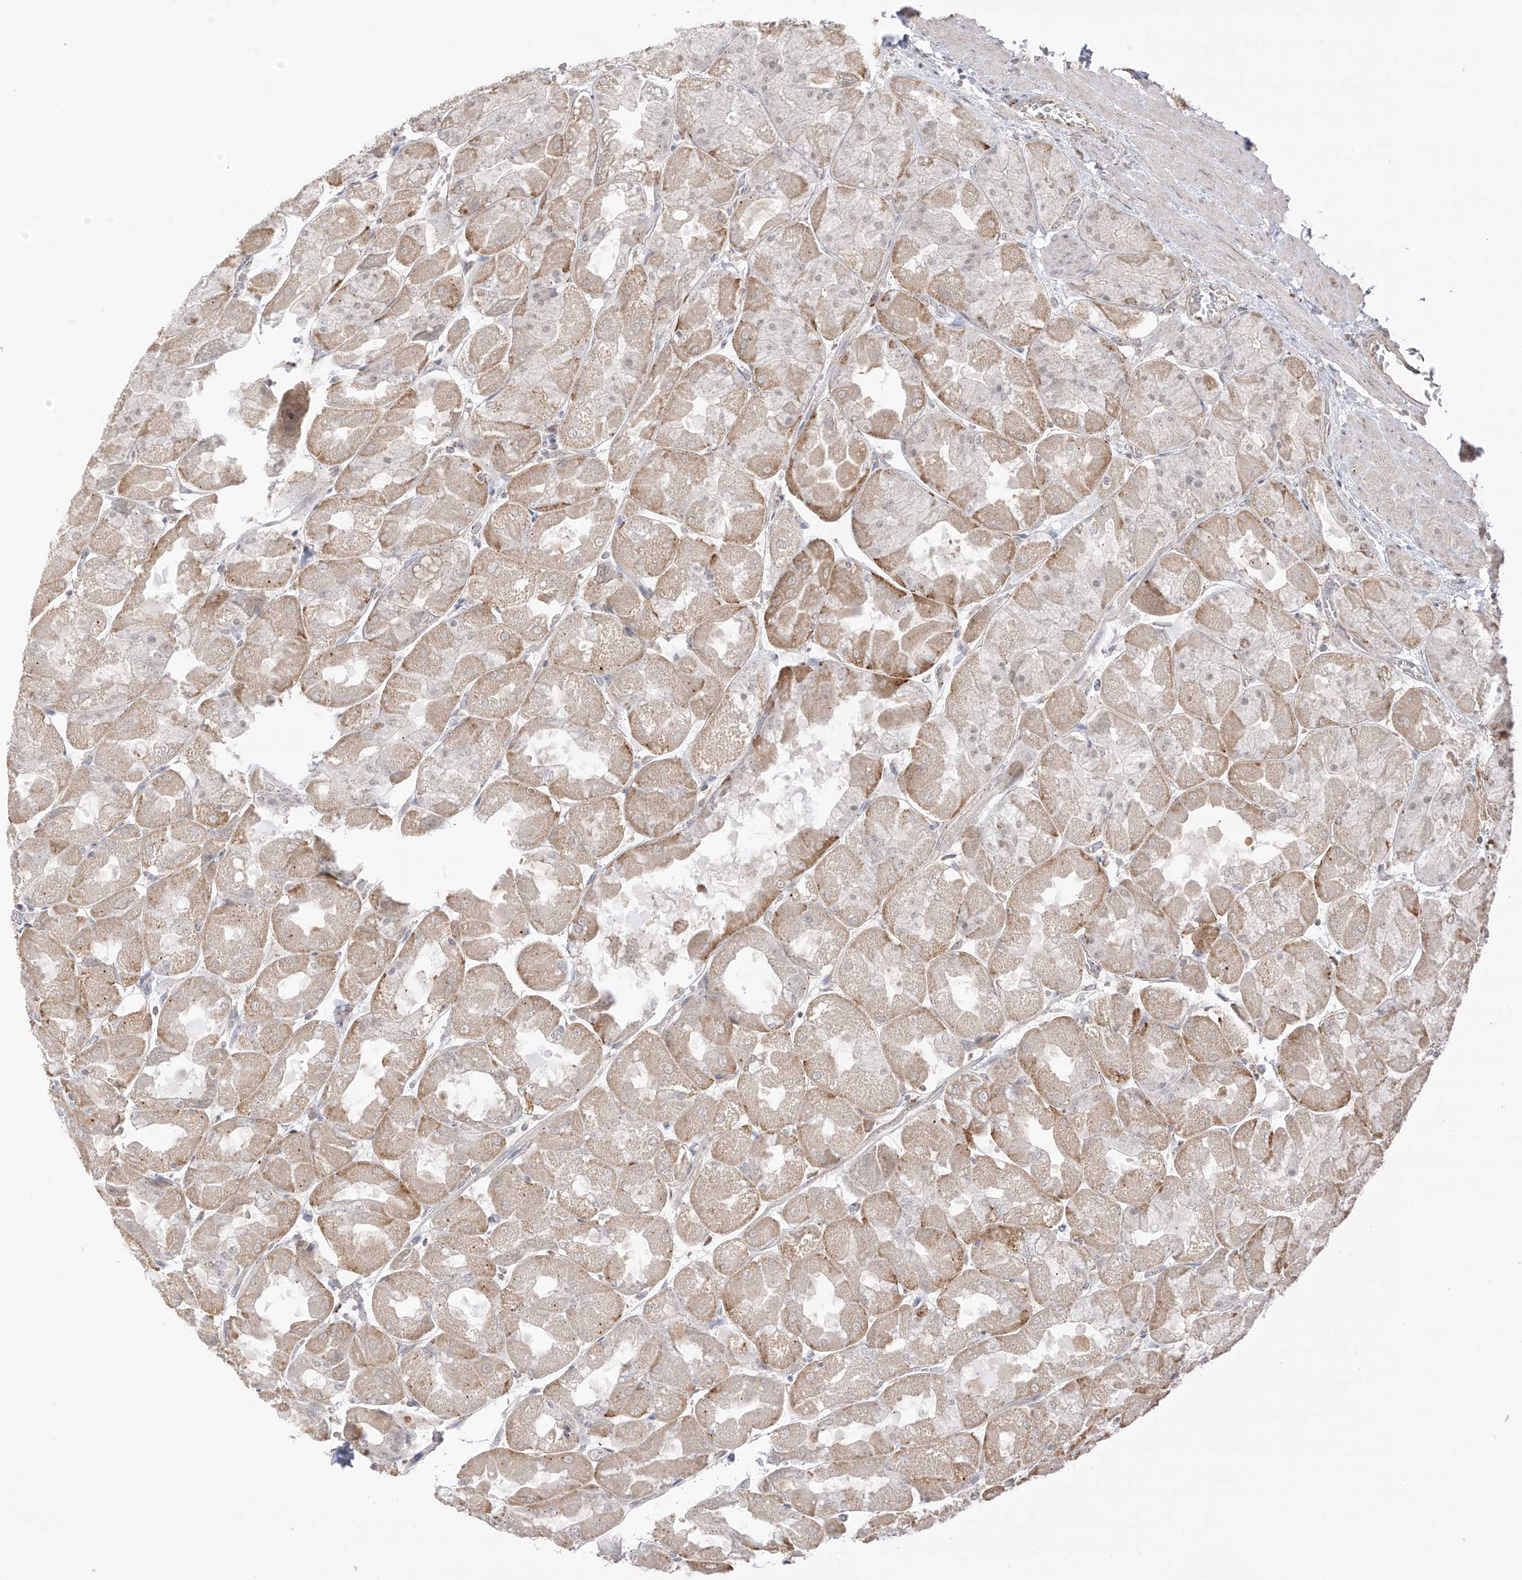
{"staining": {"intensity": "weak", "quantity": "25%-75%", "location": "cytoplasmic/membranous"}, "tissue": "stomach", "cell_type": "Glandular cells", "image_type": "normal", "snomed": [{"axis": "morphology", "description": "Normal tissue, NOS"}, {"axis": "topography", "description": "Stomach"}], "caption": "Stomach stained with immunohistochemistry exhibits weak cytoplasmic/membranous positivity in about 25%-75% of glandular cells. The staining was performed using DAB to visualize the protein expression in brown, while the nuclei were stained in blue with hematoxylin (Magnification: 20x).", "gene": "N4BP3", "patient": {"sex": "female", "age": 61}}